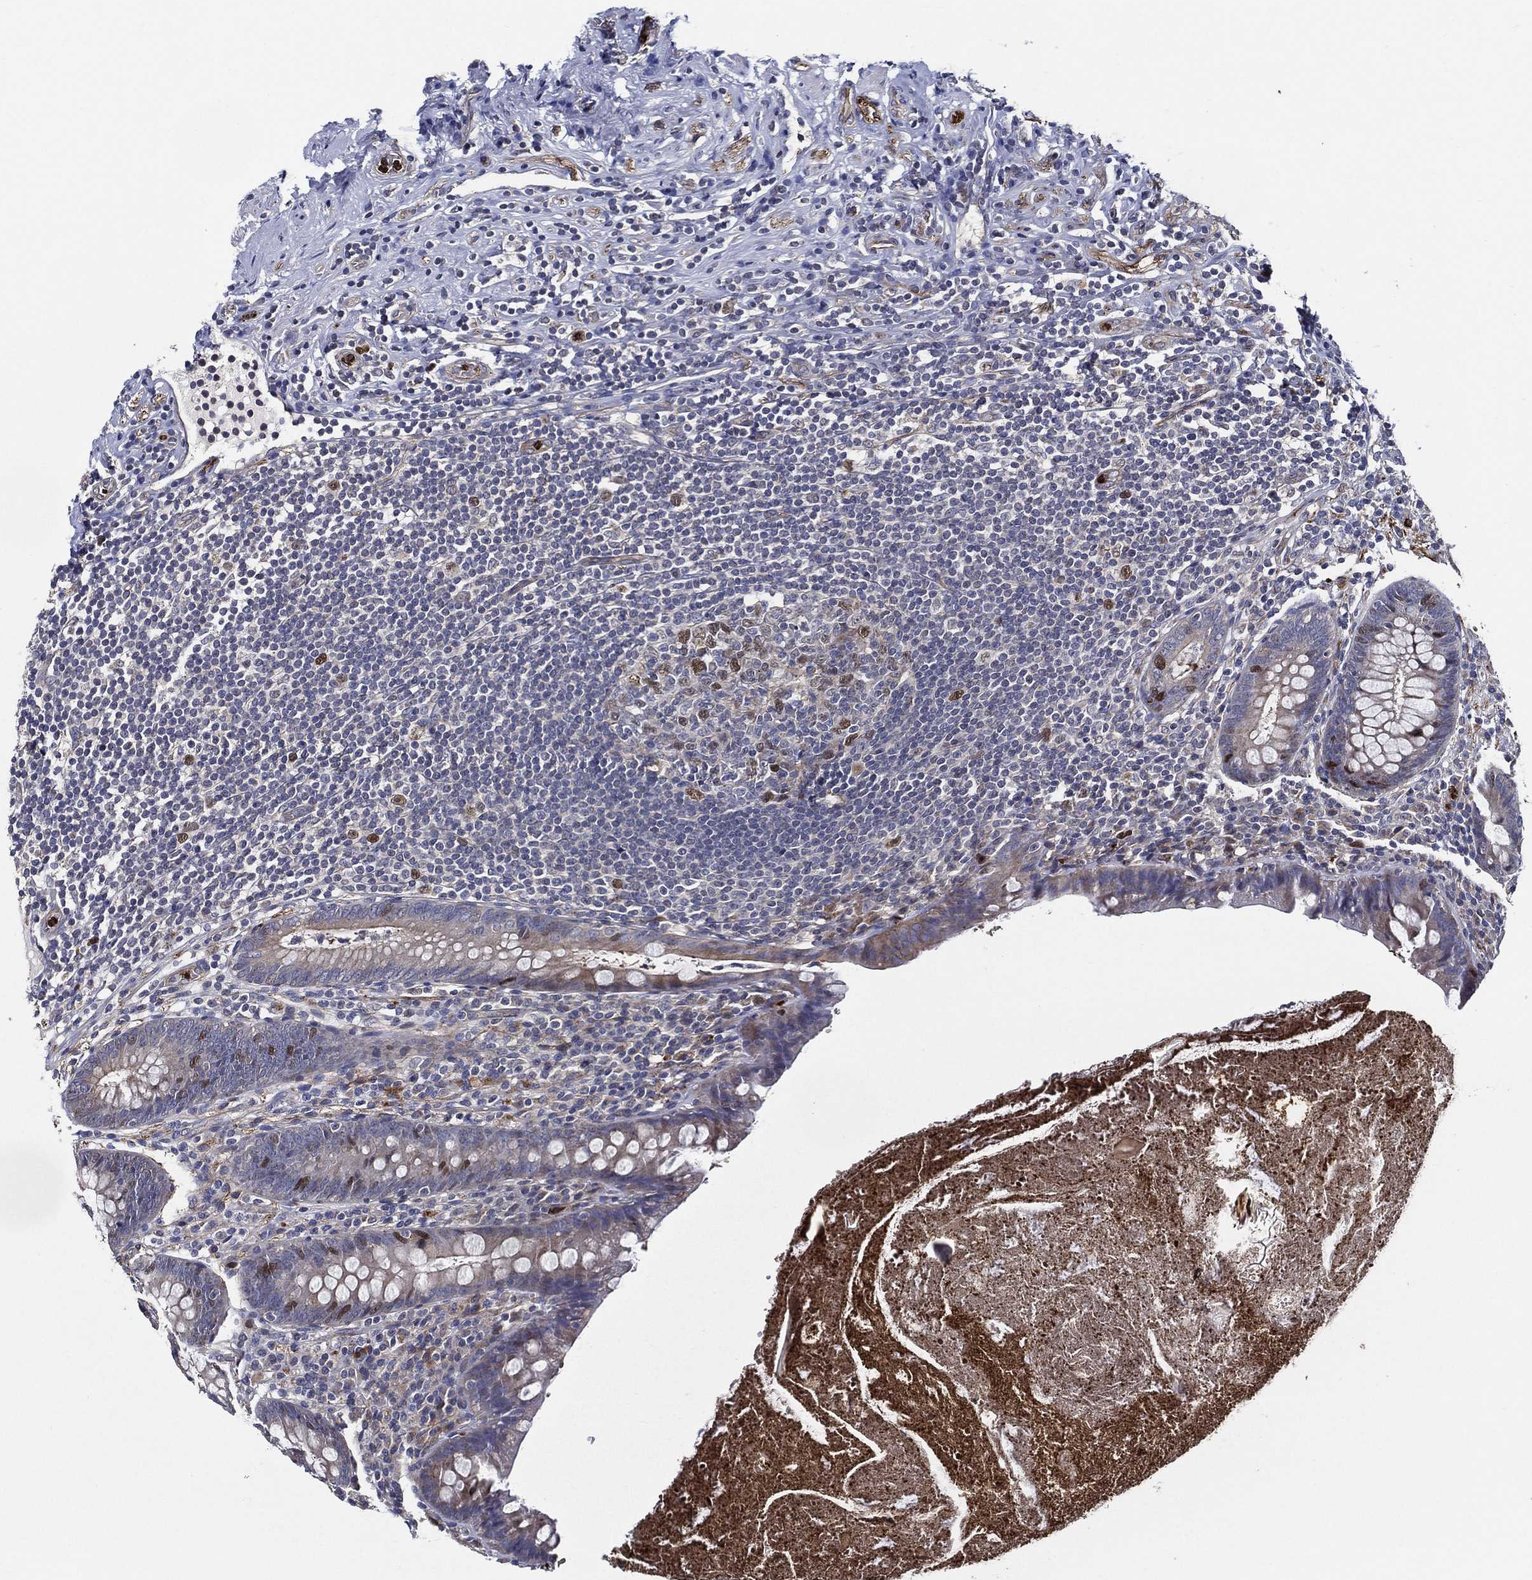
{"staining": {"intensity": "weak", "quantity": "<25%", "location": "cytoplasmic/membranous"}, "tissue": "appendix", "cell_type": "Glandular cells", "image_type": "normal", "snomed": [{"axis": "morphology", "description": "Normal tissue, NOS"}, {"axis": "topography", "description": "Appendix"}], "caption": "Protein analysis of unremarkable appendix shows no significant positivity in glandular cells.", "gene": "KIF20B", "patient": {"sex": "male", "age": 47}}